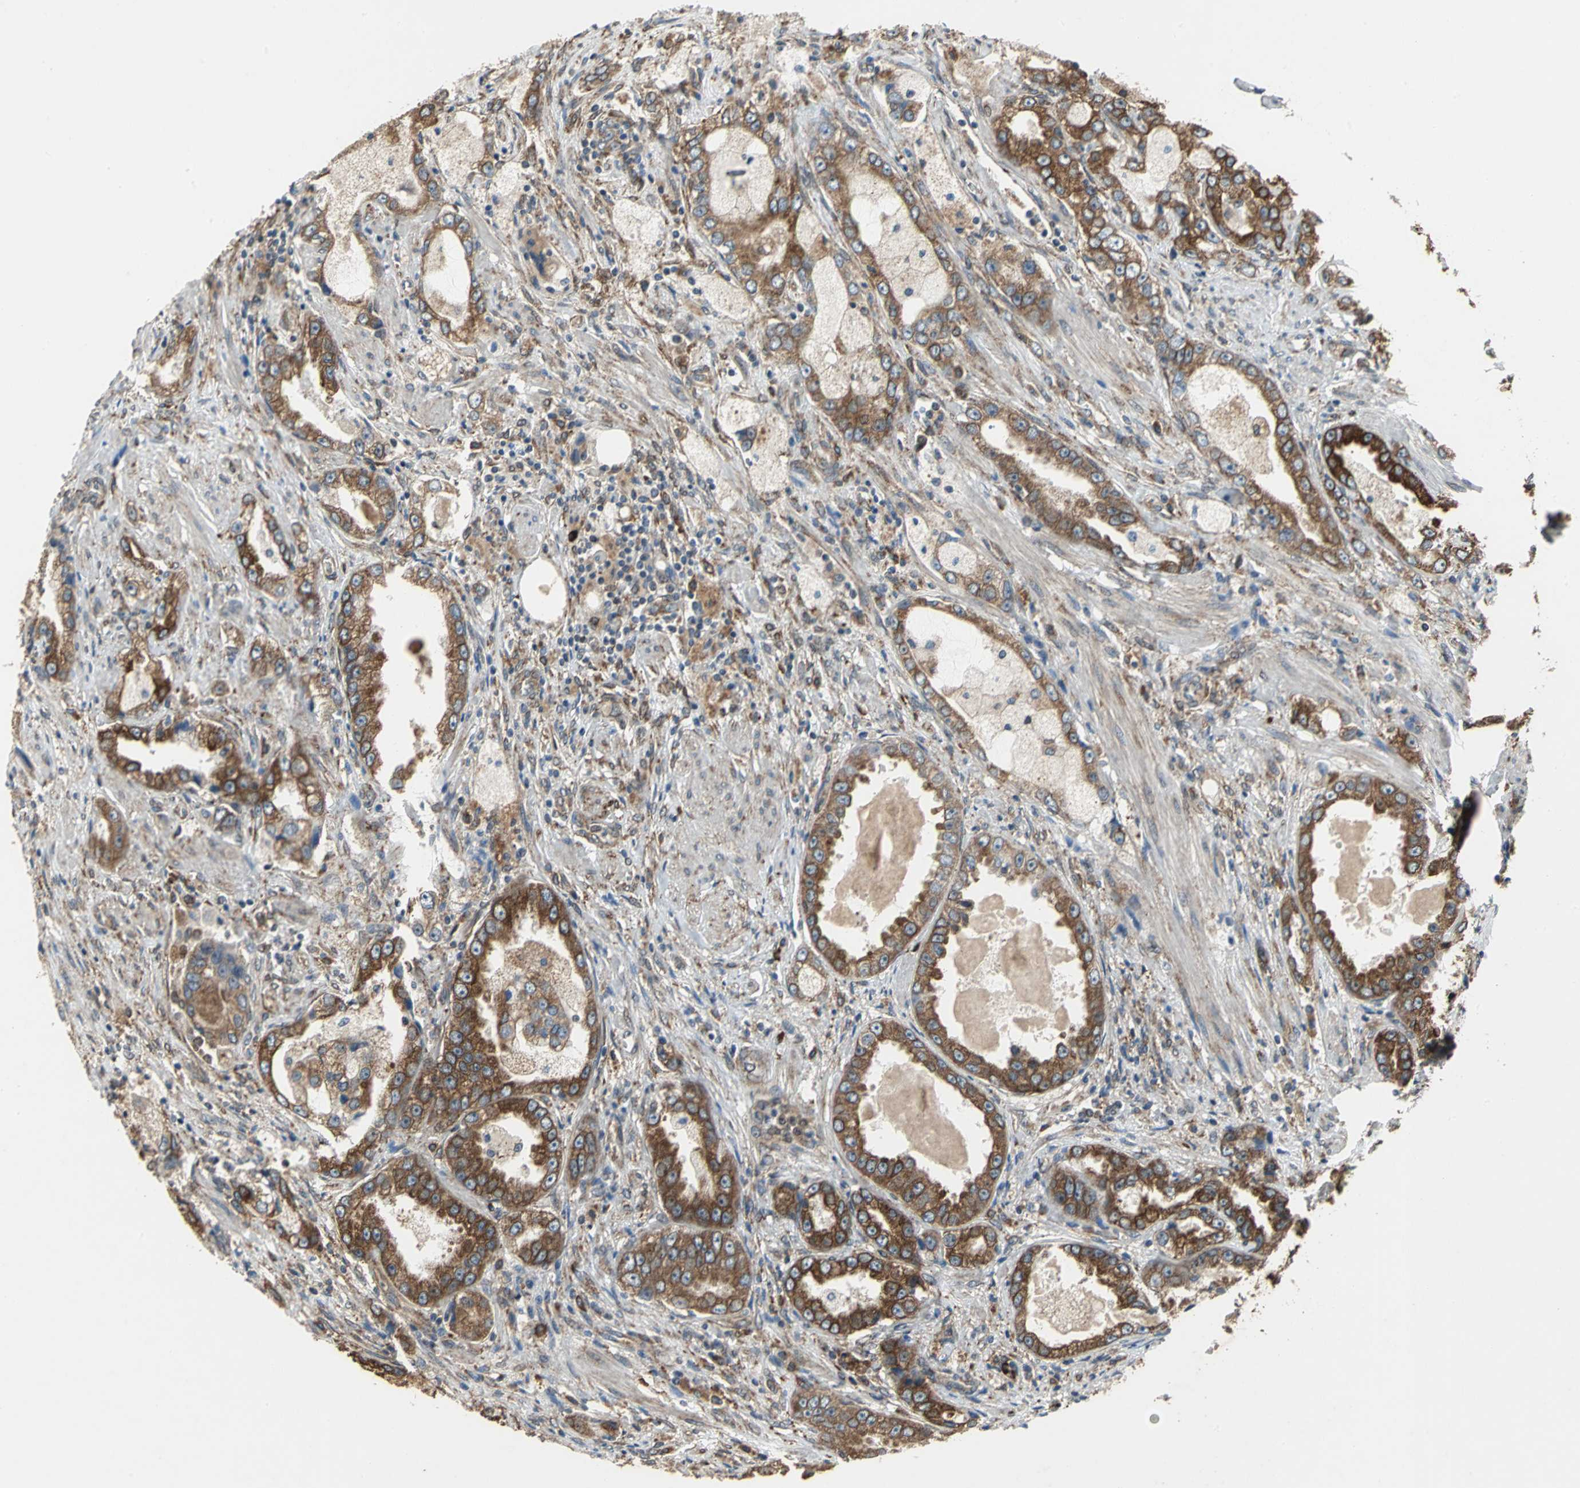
{"staining": {"intensity": "moderate", "quantity": "25%-75%", "location": "cytoplasmic/membranous"}, "tissue": "prostate cancer", "cell_type": "Tumor cells", "image_type": "cancer", "snomed": [{"axis": "morphology", "description": "Adenocarcinoma, High grade"}, {"axis": "topography", "description": "Prostate"}], "caption": "Prostate high-grade adenocarcinoma stained with a protein marker shows moderate staining in tumor cells.", "gene": "SYVN1", "patient": {"sex": "male", "age": 63}}